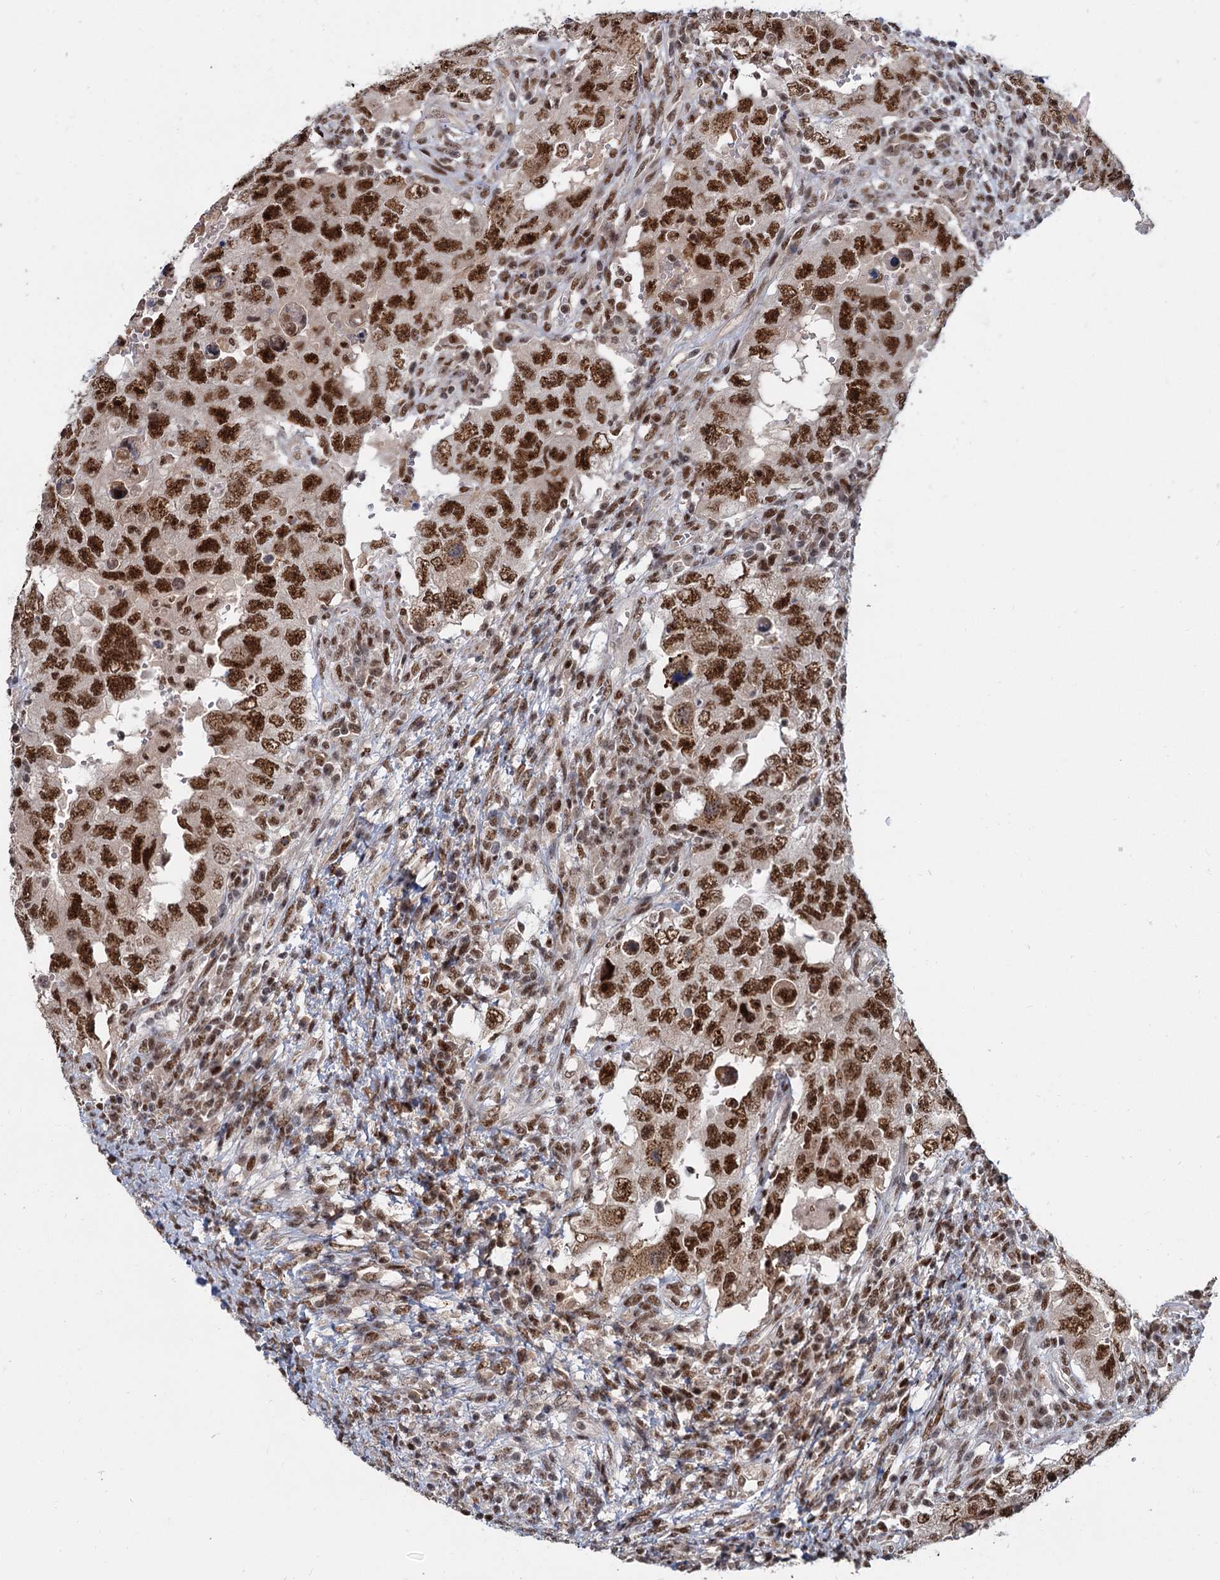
{"staining": {"intensity": "strong", "quantity": ">75%", "location": "nuclear"}, "tissue": "testis cancer", "cell_type": "Tumor cells", "image_type": "cancer", "snomed": [{"axis": "morphology", "description": "Carcinoma, Embryonal, NOS"}, {"axis": "topography", "description": "Testis"}], "caption": "Embryonal carcinoma (testis) stained with DAB (3,3'-diaminobenzidine) immunohistochemistry reveals high levels of strong nuclear expression in about >75% of tumor cells. (IHC, brightfield microscopy, high magnification).", "gene": "WBP4", "patient": {"sex": "male", "age": 26}}